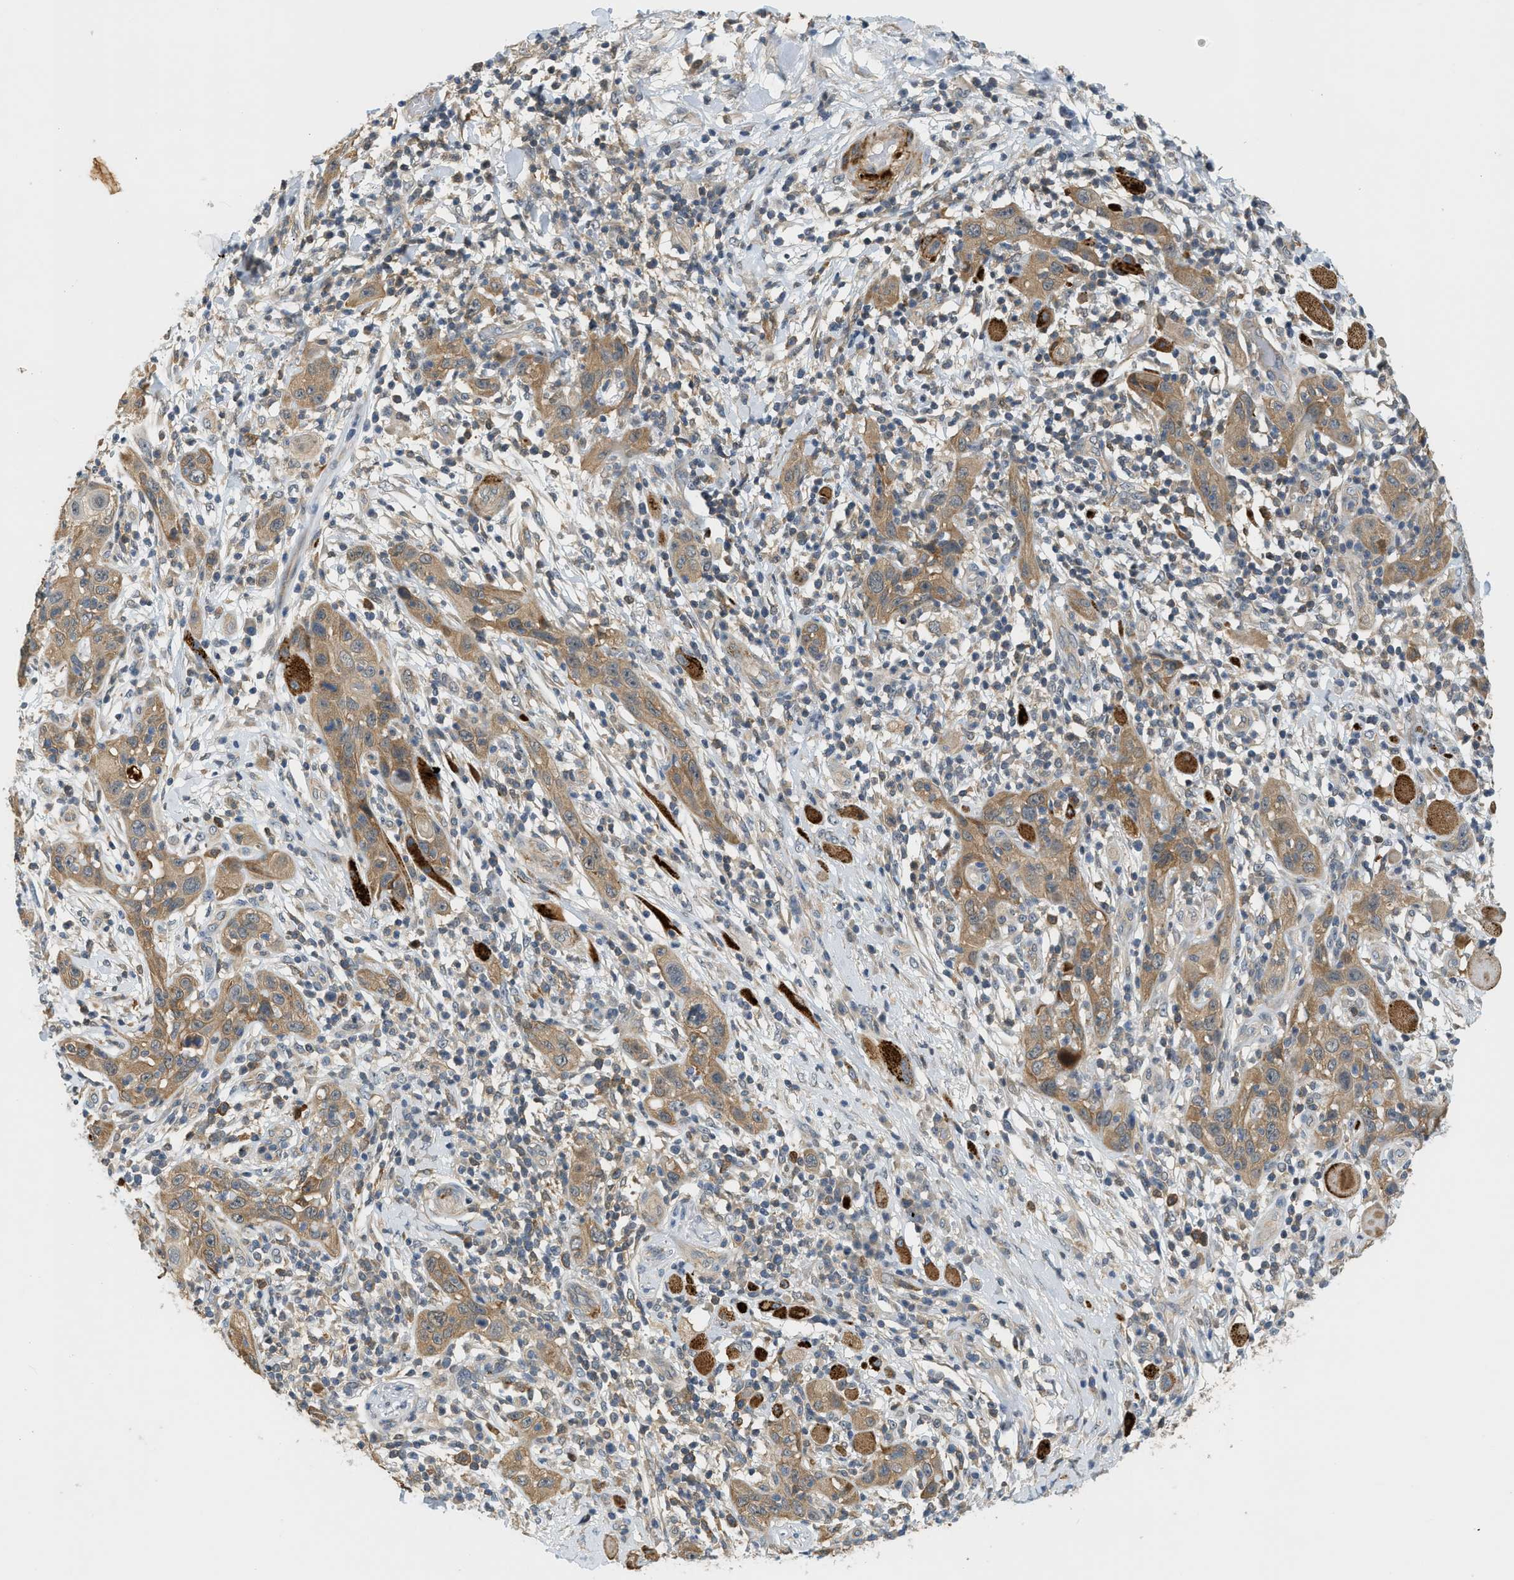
{"staining": {"intensity": "weak", "quantity": ">75%", "location": "cytoplasmic/membranous"}, "tissue": "skin cancer", "cell_type": "Tumor cells", "image_type": "cancer", "snomed": [{"axis": "morphology", "description": "Squamous cell carcinoma, NOS"}, {"axis": "topography", "description": "Skin"}], "caption": "Skin squamous cell carcinoma stained with a protein marker exhibits weak staining in tumor cells.", "gene": "PDCL3", "patient": {"sex": "female", "age": 88}}